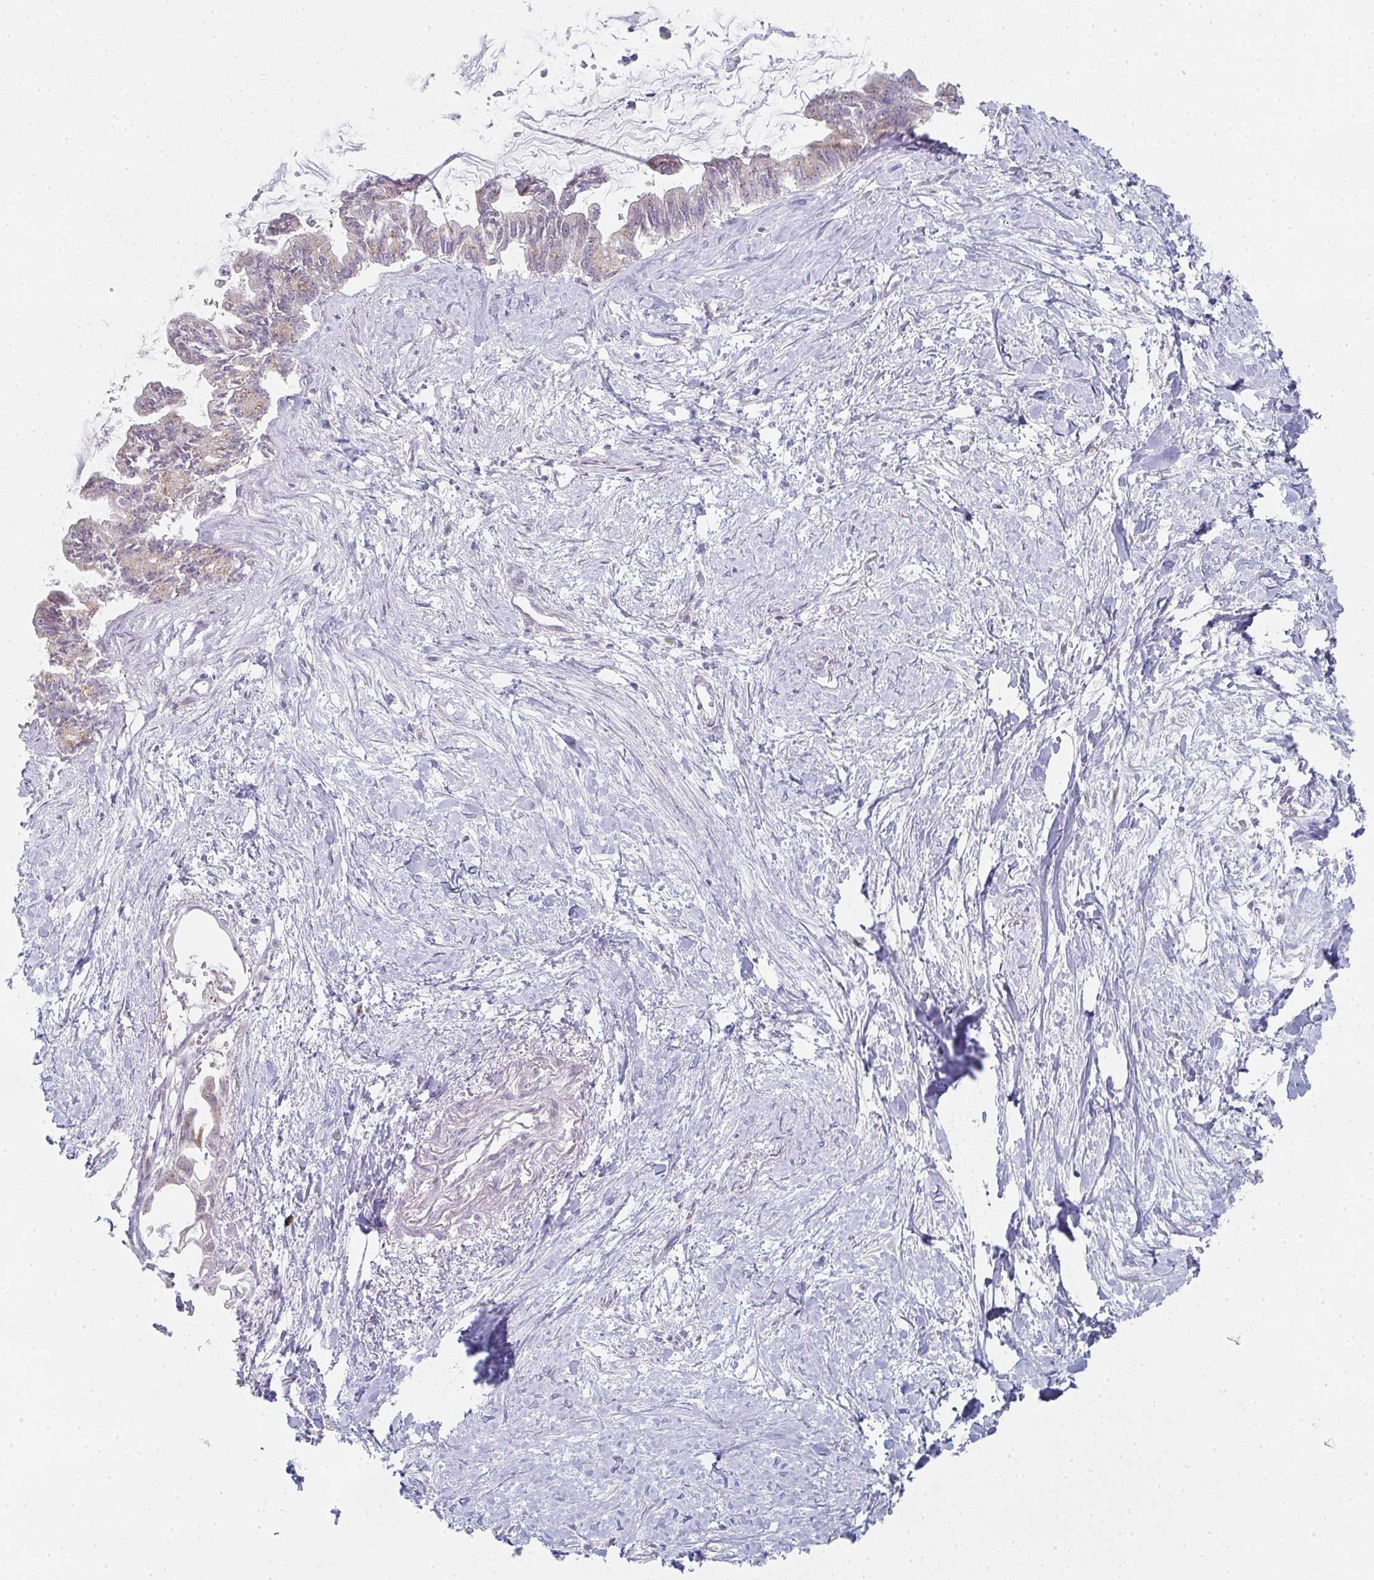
{"staining": {"intensity": "moderate", "quantity": "<25%", "location": "cytoplasmic/membranous"}, "tissue": "pancreatic cancer", "cell_type": "Tumor cells", "image_type": "cancer", "snomed": [{"axis": "morphology", "description": "Adenocarcinoma, NOS"}, {"axis": "topography", "description": "Pancreas"}], "caption": "This is a histology image of immunohistochemistry (IHC) staining of pancreatic cancer, which shows moderate staining in the cytoplasmic/membranous of tumor cells.", "gene": "ZNF526", "patient": {"sex": "male", "age": 61}}